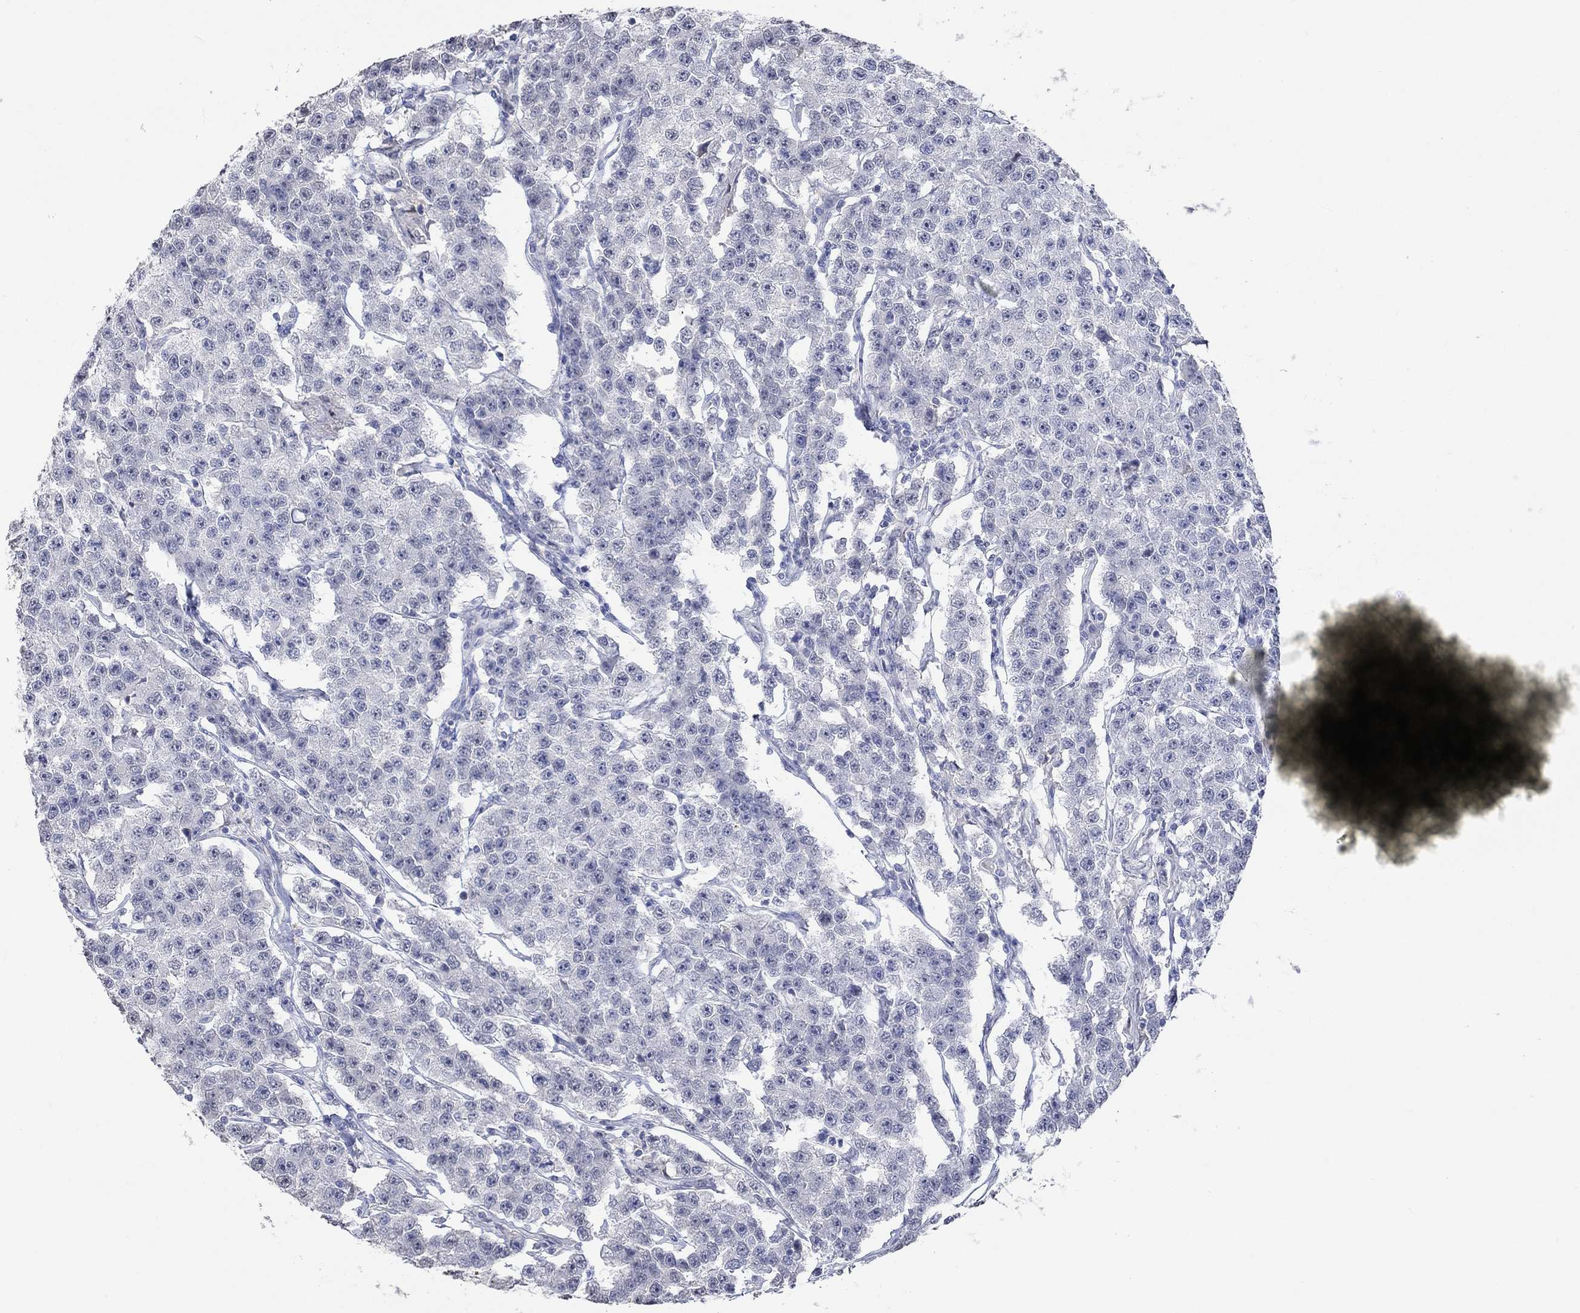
{"staining": {"intensity": "negative", "quantity": "none", "location": "none"}, "tissue": "testis cancer", "cell_type": "Tumor cells", "image_type": "cancer", "snomed": [{"axis": "morphology", "description": "Seminoma, NOS"}, {"axis": "topography", "description": "Testis"}], "caption": "Protein analysis of seminoma (testis) exhibits no significant expression in tumor cells.", "gene": "PNMA5", "patient": {"sex": "male", "age": 59}}